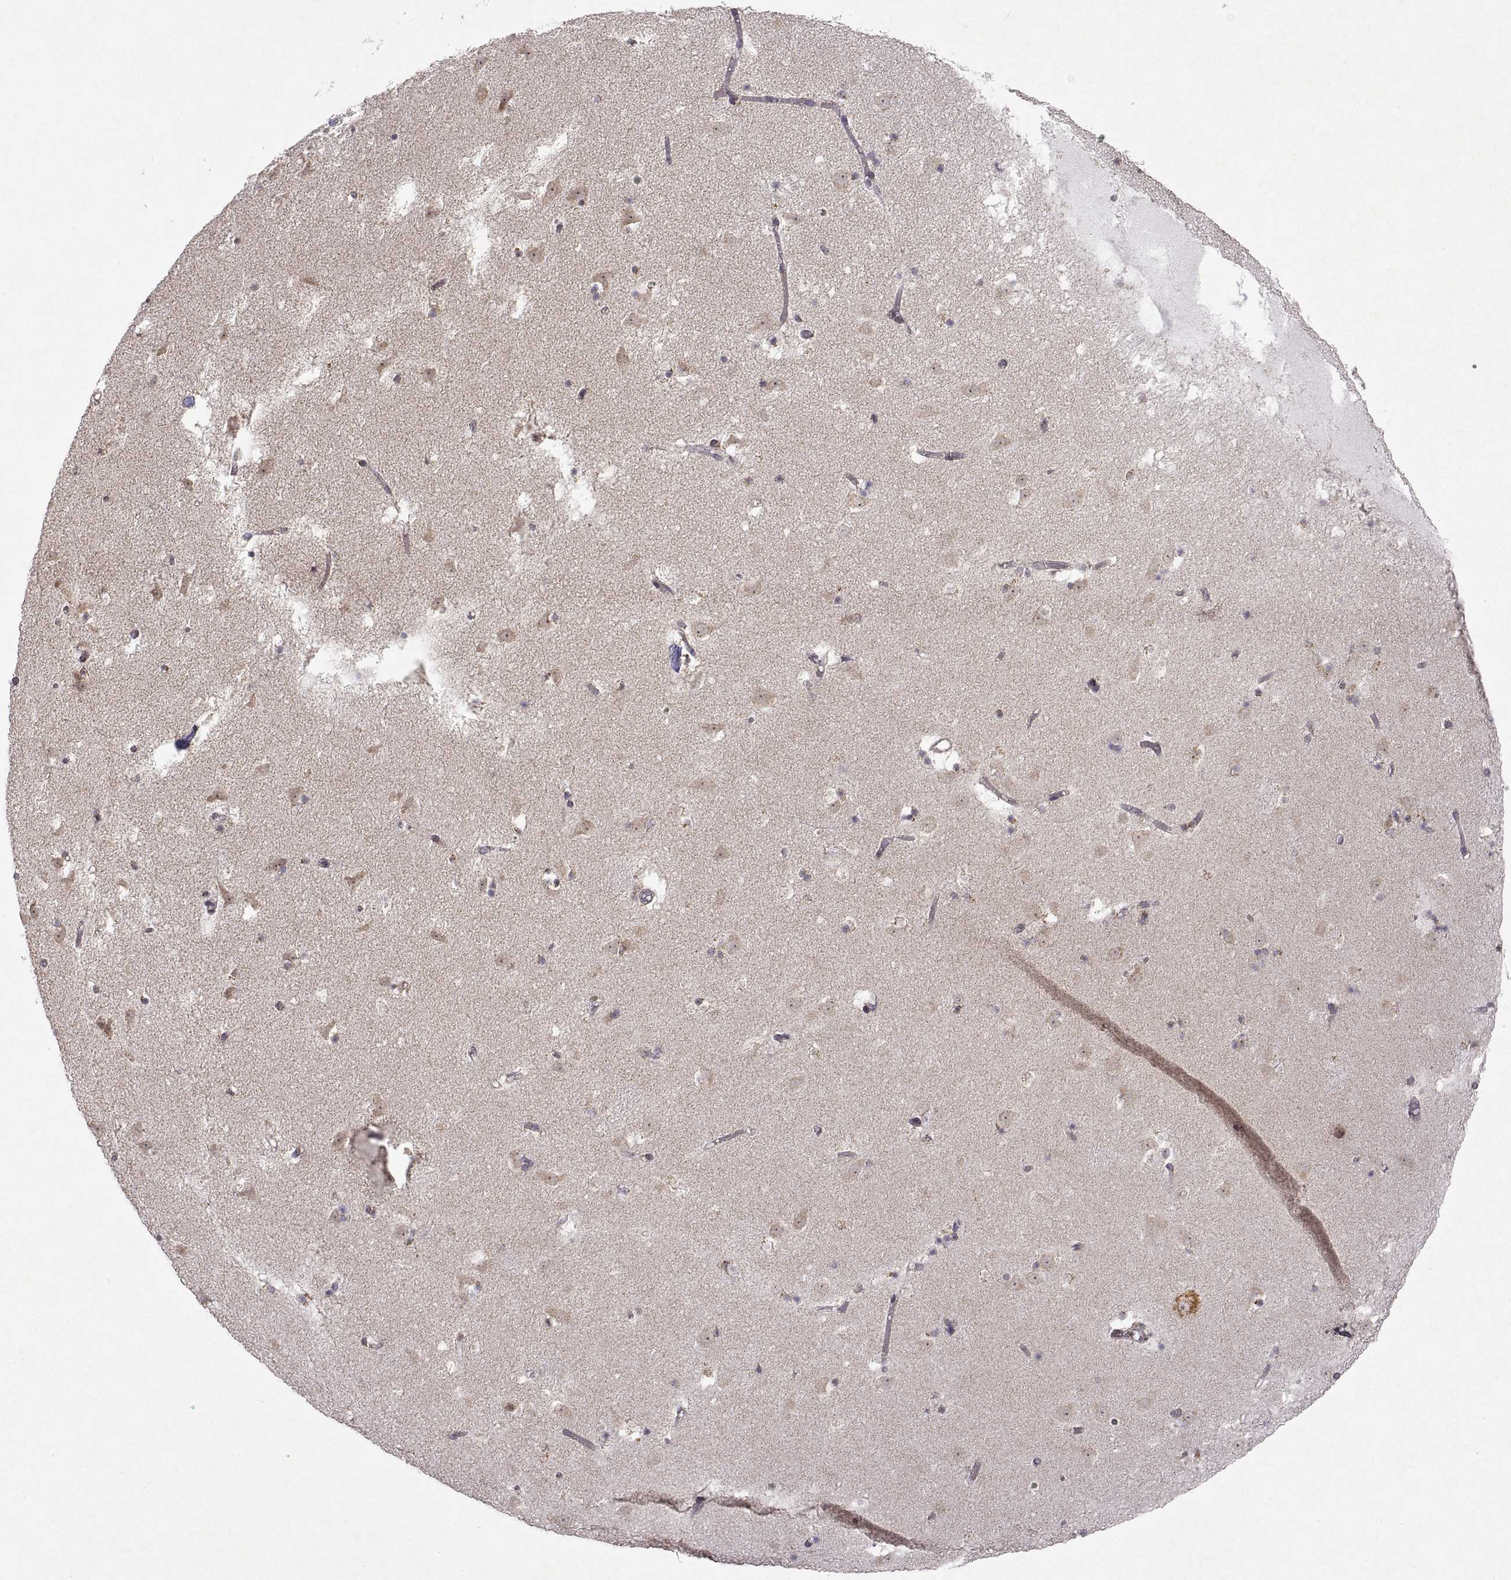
{"staining": {"intensity": "weak", "quantity": "25%-75%", "location": "cytoplasmic/membranous"}, "tissue": "caudate", "cell_type": "Glial cells", "image_type": "normal", "snomed": [{"axis": "morphology", "description": "Normal tissue, NOS"}, {"axis": "topography", "description": "Lateral ventricle wall"}], "caption": "IHC of benign human caudate displays low levels of weak cytoplasmic/membranous positivity in about 25%-75% of glial cells. (DAB IHC with brightfield microscopy, high magnification).", "gene": "MANBAL", "patient": {"sex": "female", "age": 42}}